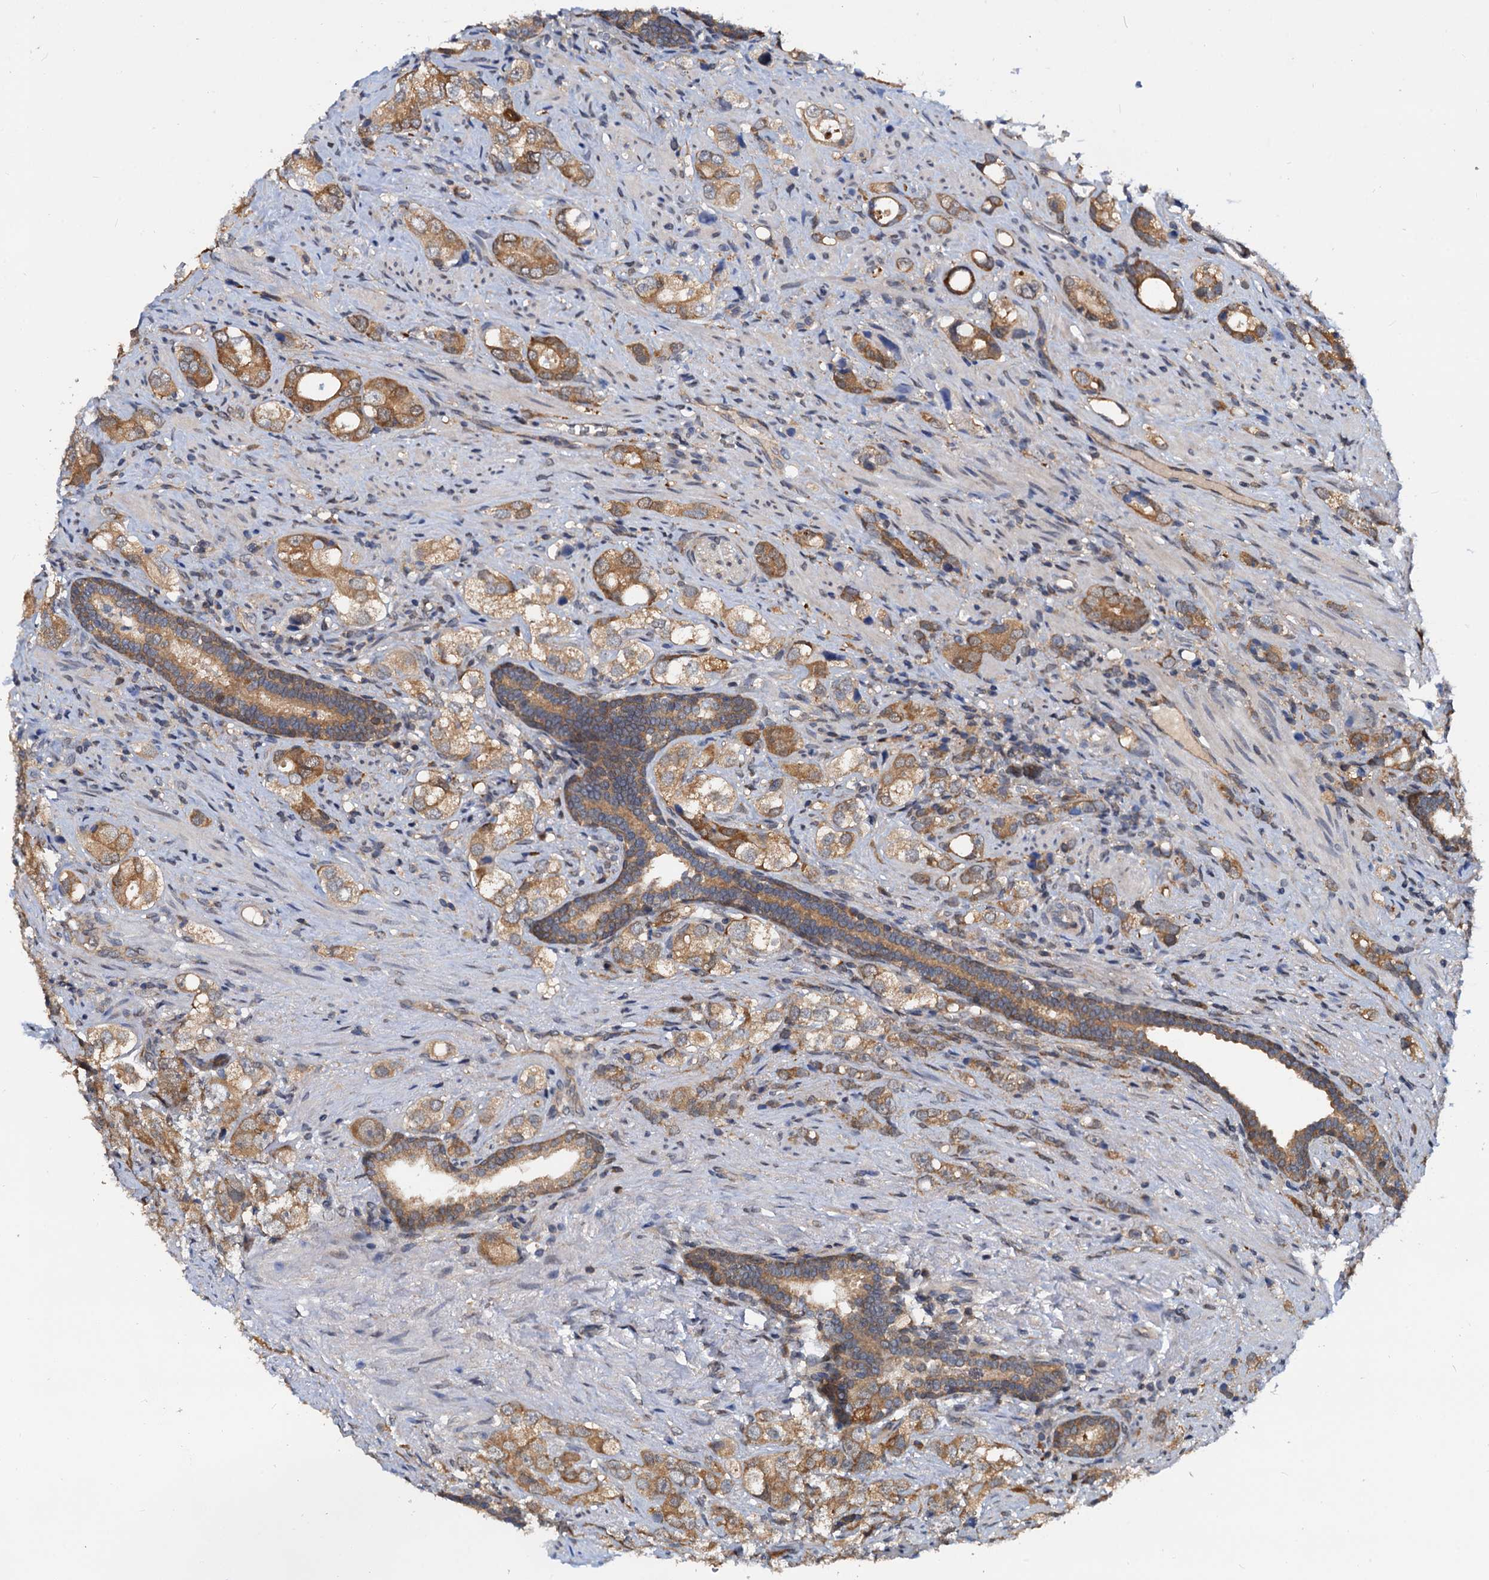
{"staining": {"intensity": "moderate", "quantity": ">75%", "location": "cytoplasmic/membranous"}, "tissue": "prostate cancer", "cell_type": "Tumor cells", "image_type": "cancer", "snomed": [{"axis": "morphology", "description": "Adenocarcinoma, High grade"}, {"axis": "topography", "description": "Prostate"}], "caption": "This micrograph shows immunohistochemistry (IHC) staining of human prostate cancer, with medium moderate cytoplasmic/membranous expression in approximately >75% of tumor cells.", "gene": "PTGES3", "patient": {"sex": "male", "age": 63}}